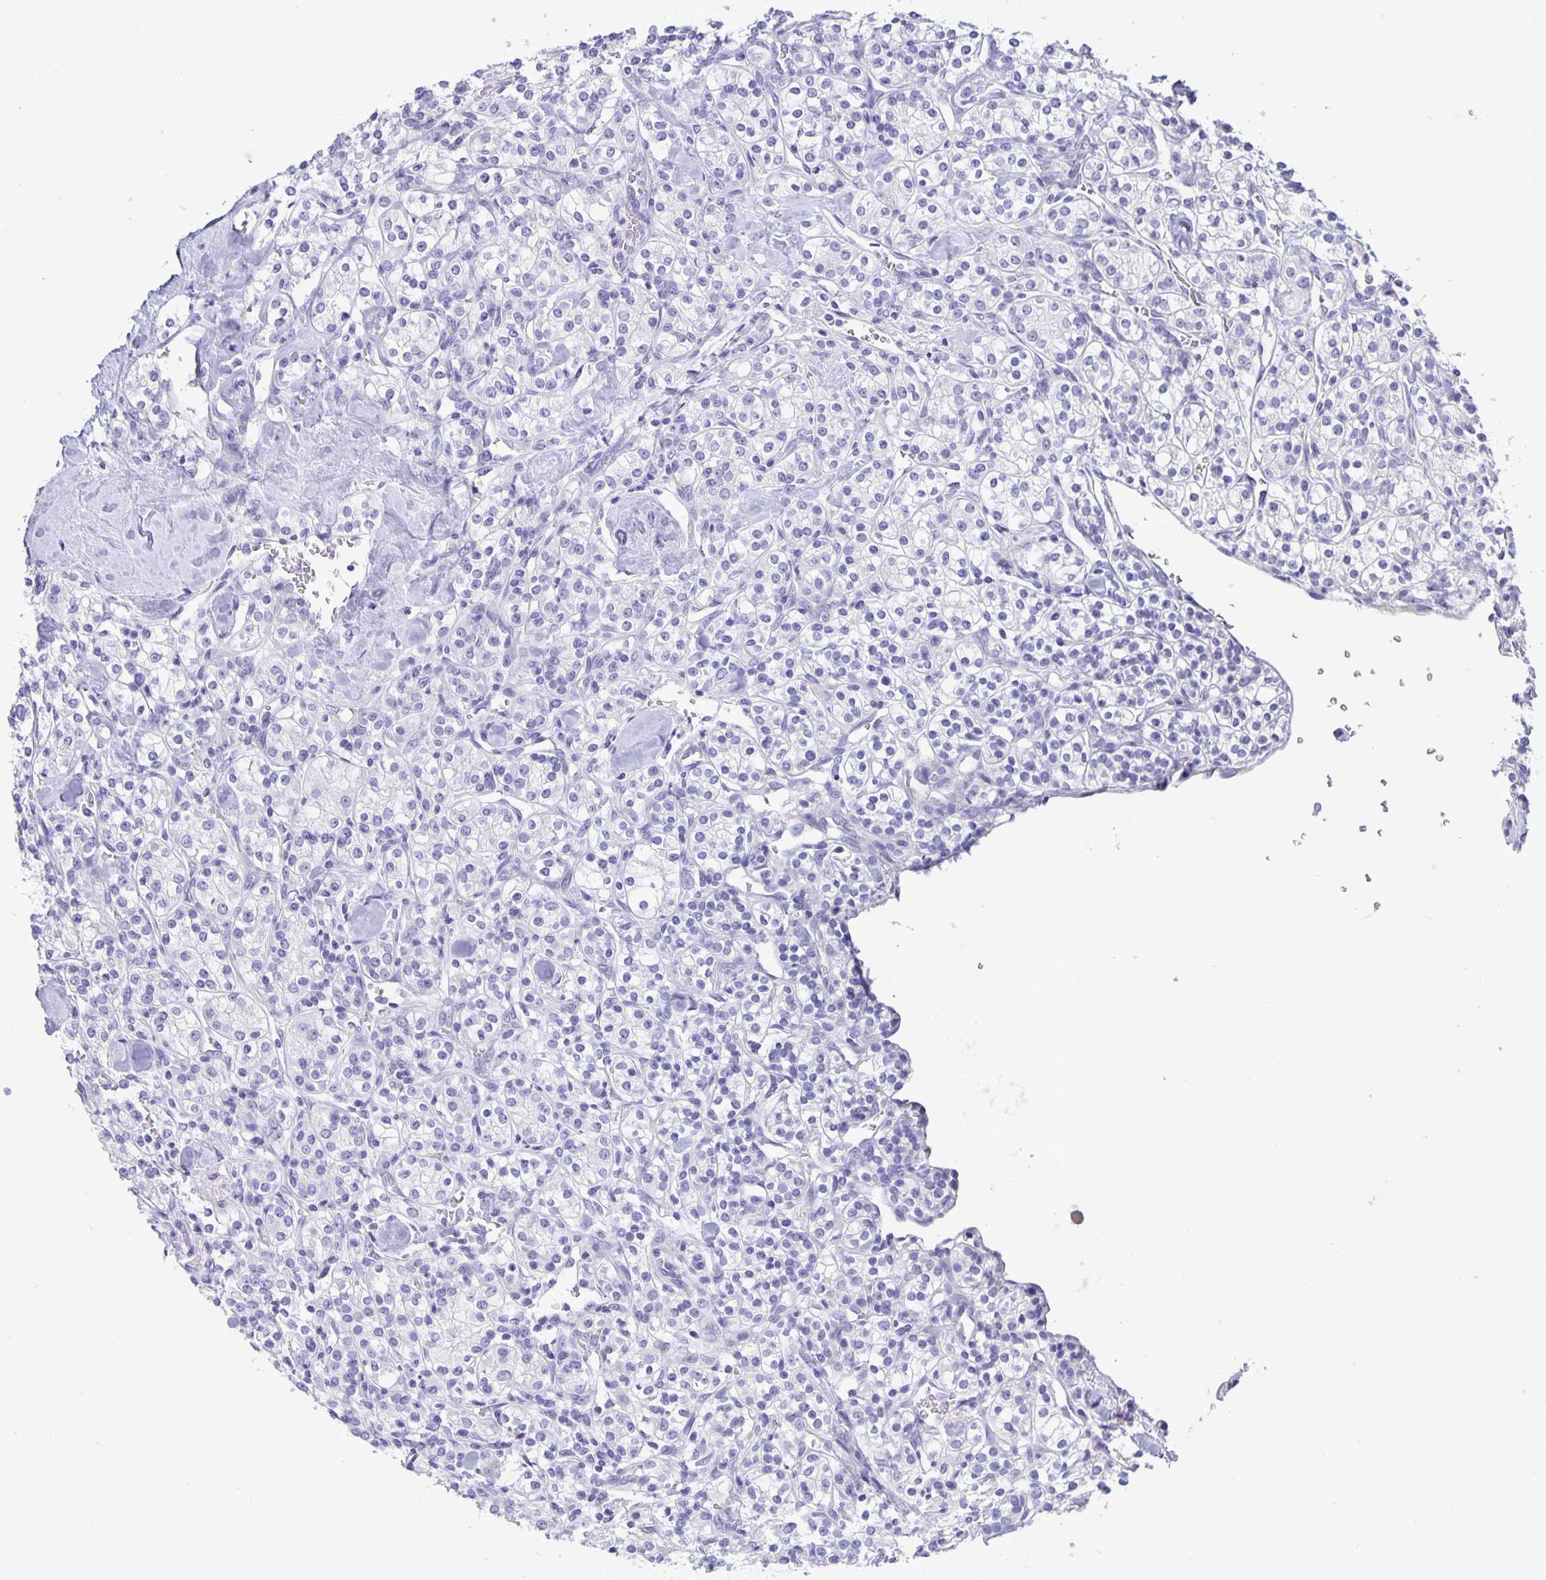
{"staining": {"intensity": "negative", "quantity": "none", "location": "none"}, "tissue": "renal cancer", "cell_type": "Tumor cells", "image_type": "cancer", "snomed": [{"axis": "morphology", "description": "Adenocarcinoma, NOS"}, {"axis": "topography", "description": "Kidney"}], "caption": "This histopathology image is of adenocarcinoma (renal) stained with IHC to label a protein in brown with the nuclei are counter-stained blue. There is no positivity in tumor cells.", "gene": "ERMN", "patient": {"sex": "male", "age": 77}}